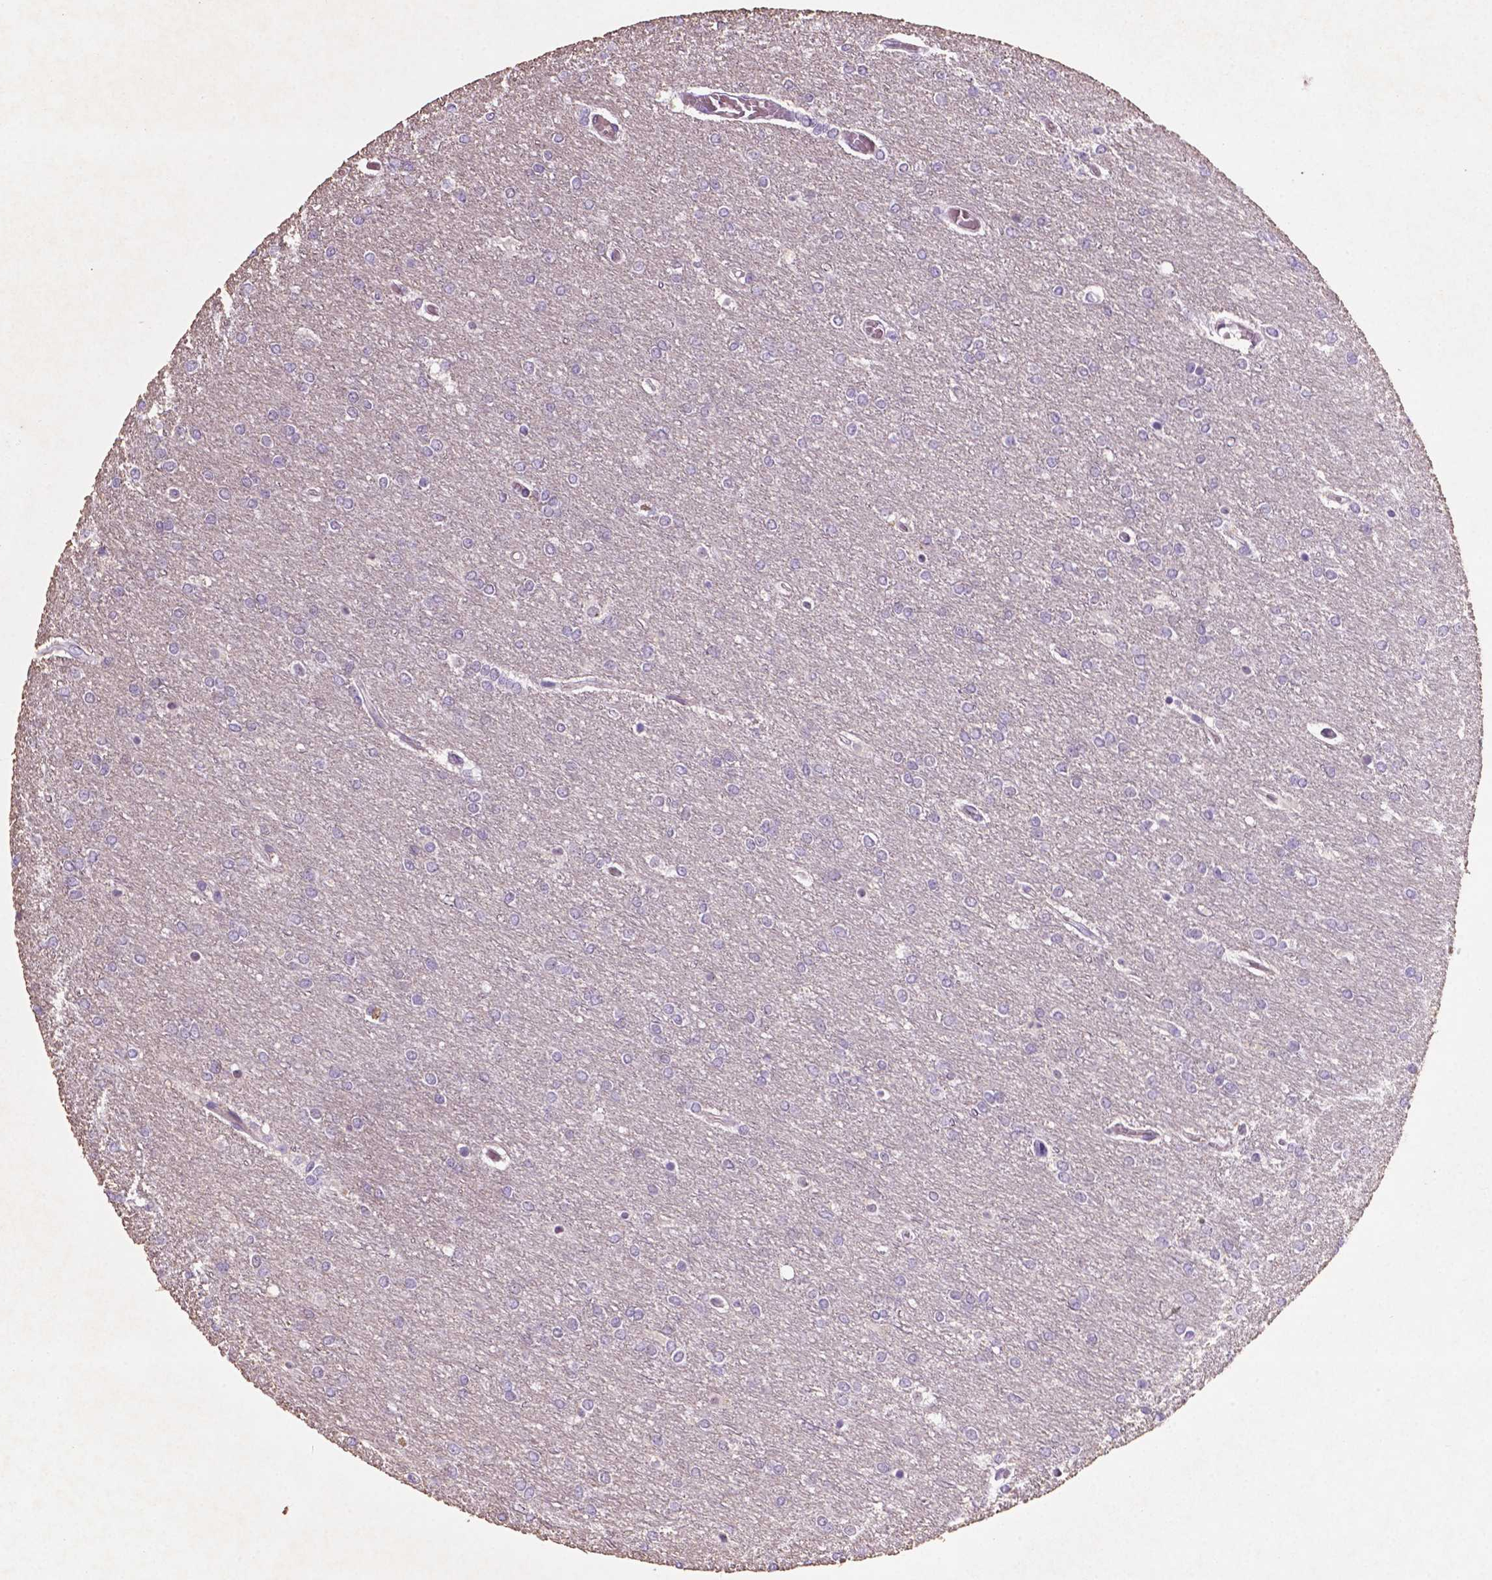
{"staining": {"intensity": "negative", "quantity": "none", "location": "none"}, "tissue": "glioma", "cell_type": "Tumor cells", "image_type": "cancer", "snomed": [{"axis": "morphology", "description": "Glioma, malignant, High grade"}, {"axis": "topography", "description": "Brain"}], "caption": "A high-resolution histopathology image shows immunohistochemistry (IHC) staining of glioma, which demonstrates no significant staining in tumor cells.", "gene": "C18orf21", "patient": {"sex": "female", "age": 61}}